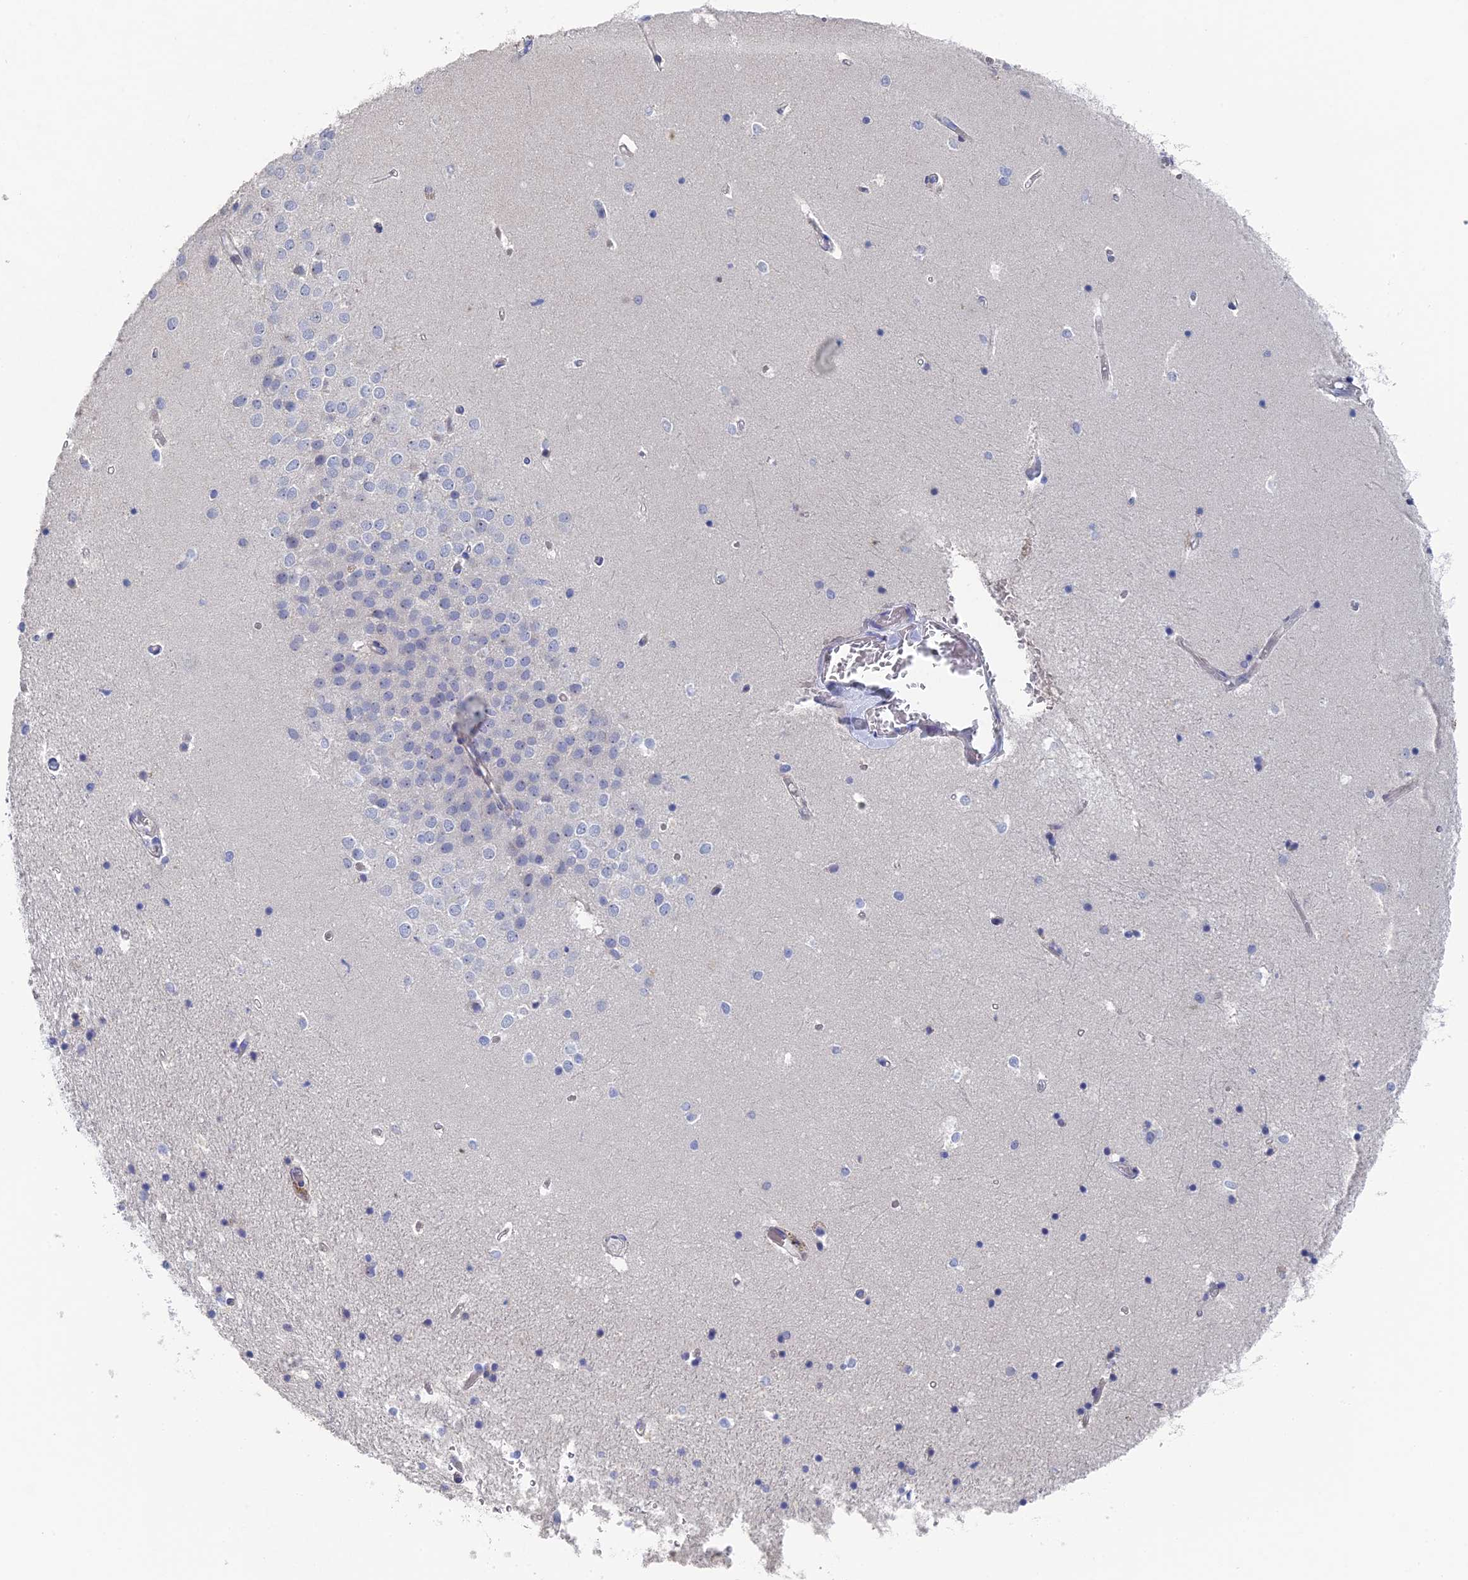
{"staining": {"intensity": "negative", "quantity": "none", "location": "none"}, "tissue": "hippocampus", "cell_type": "Glial cells", "image_type": "normal", "snomed": [{"axis": "morphology", "description": "Normal tissue, NOS"}, {"axis": "topography", "description": "Hippocampus"}], "caption": "Protein analysis of unremarkable hippocampus demonstrates no significant staining in glial cells. (DAB immunohistochemistry (IHC), high magnification).", "gene": "SRFBP1", "patient": {"sex": "female", "age": 52}}